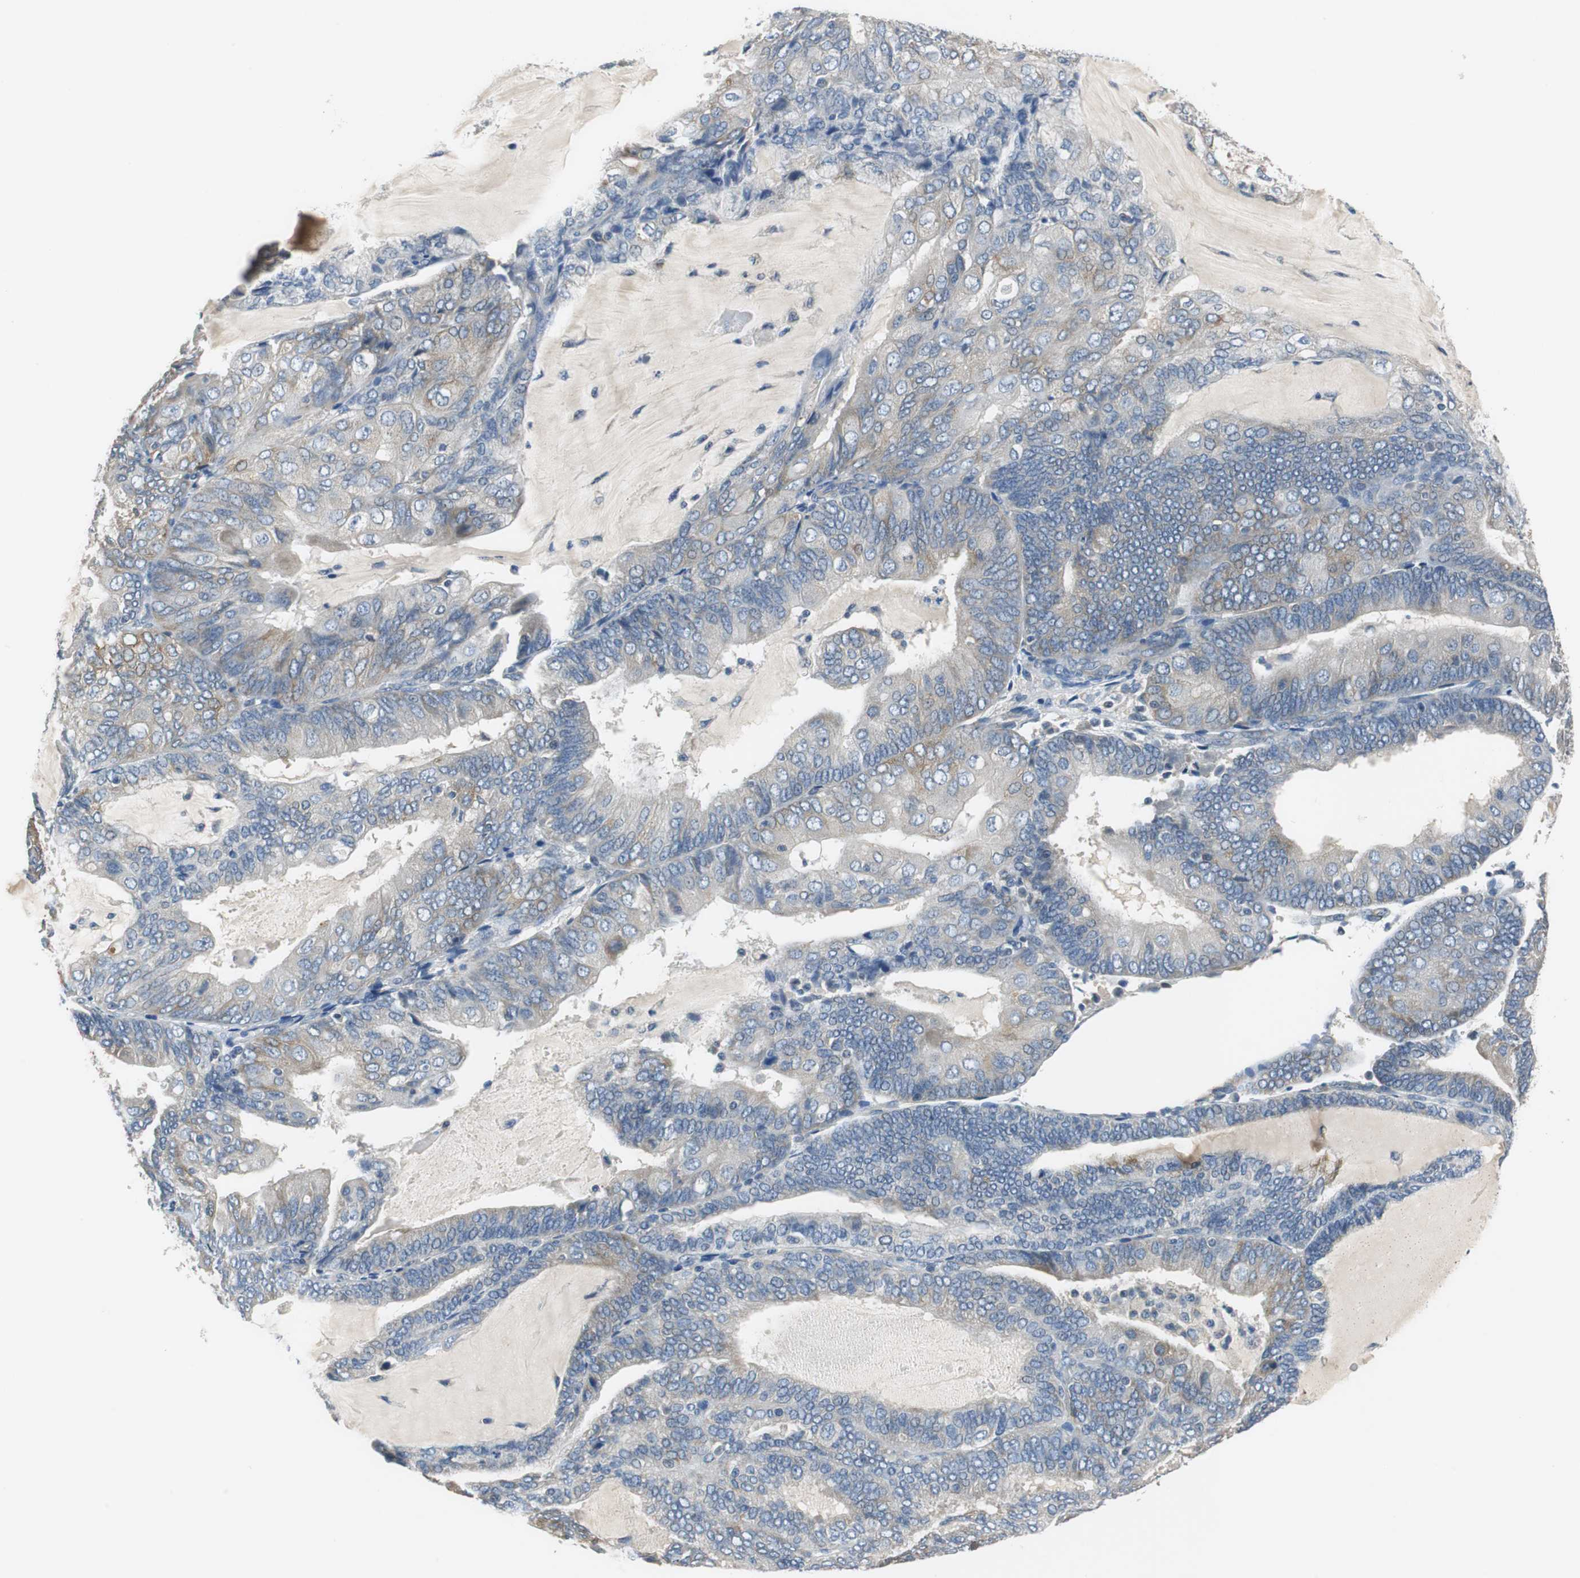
{"staining": {"intensity": "weak", "quantity": "25%-75%", "location": "cytoplasmic/membranous"}, "tissue": "endometrial cancer", "cell_type": "Tumor cells", "image_type": "cancer", "snomed": [{"axis": "morphology", "description": "Adenocarcinoma, NOS"}, {"axis": "topography", "description": "Endometrium"}], "caption": "Immunohistochemistry (IHC) (DAB) staining of human endometrial adenocarcinoma reveals weak cytoplasmic/membranous protein staining in about 25%-75% of tumor cells. (IHC, brightfield microscopy, high magnification).", "gene": "FADS2", "patient": {"sex": "female", "age": 81}}